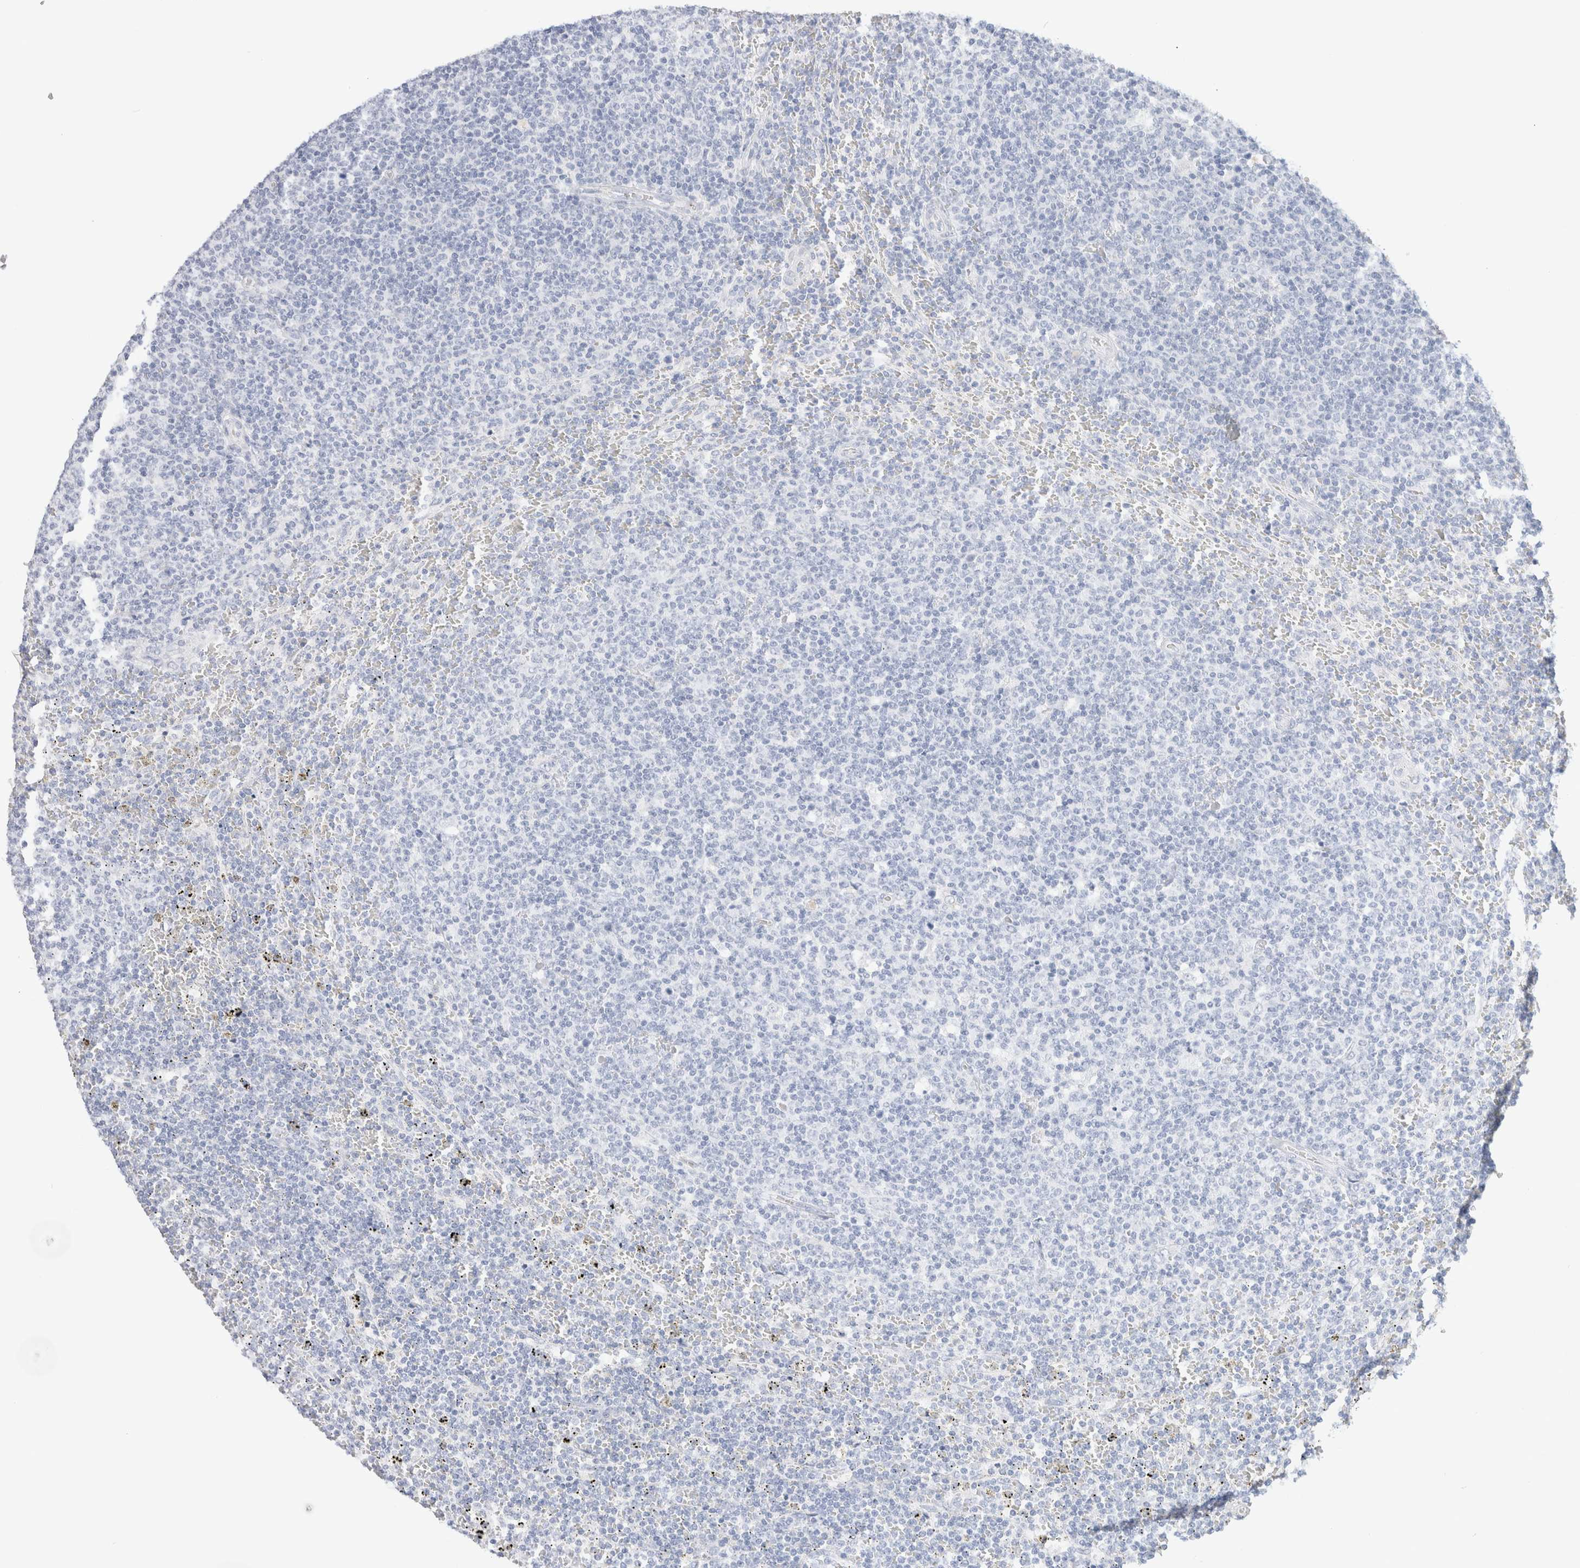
{"staining": {"intensity": "negative", "quantity": "none", "location": "none"}, "tissue": "lymphoma", "cell_type": "Tumor cells", "image_type": "cancer", "snomed": [{"axis": "morphology", "description": "Malignant lymphoma, non-Hodgkin's type, Low grade"}, {"axis": "topography", "description": "Spleen"}], "caption": "IHC micrograph of low-grade malignant lymphoma, non-Hodgkin's type stained for a protein (brown), which reveals no expression in tumor cells.", "gene": "CPQ", "patient": {"sex": "female", "age": 19}}